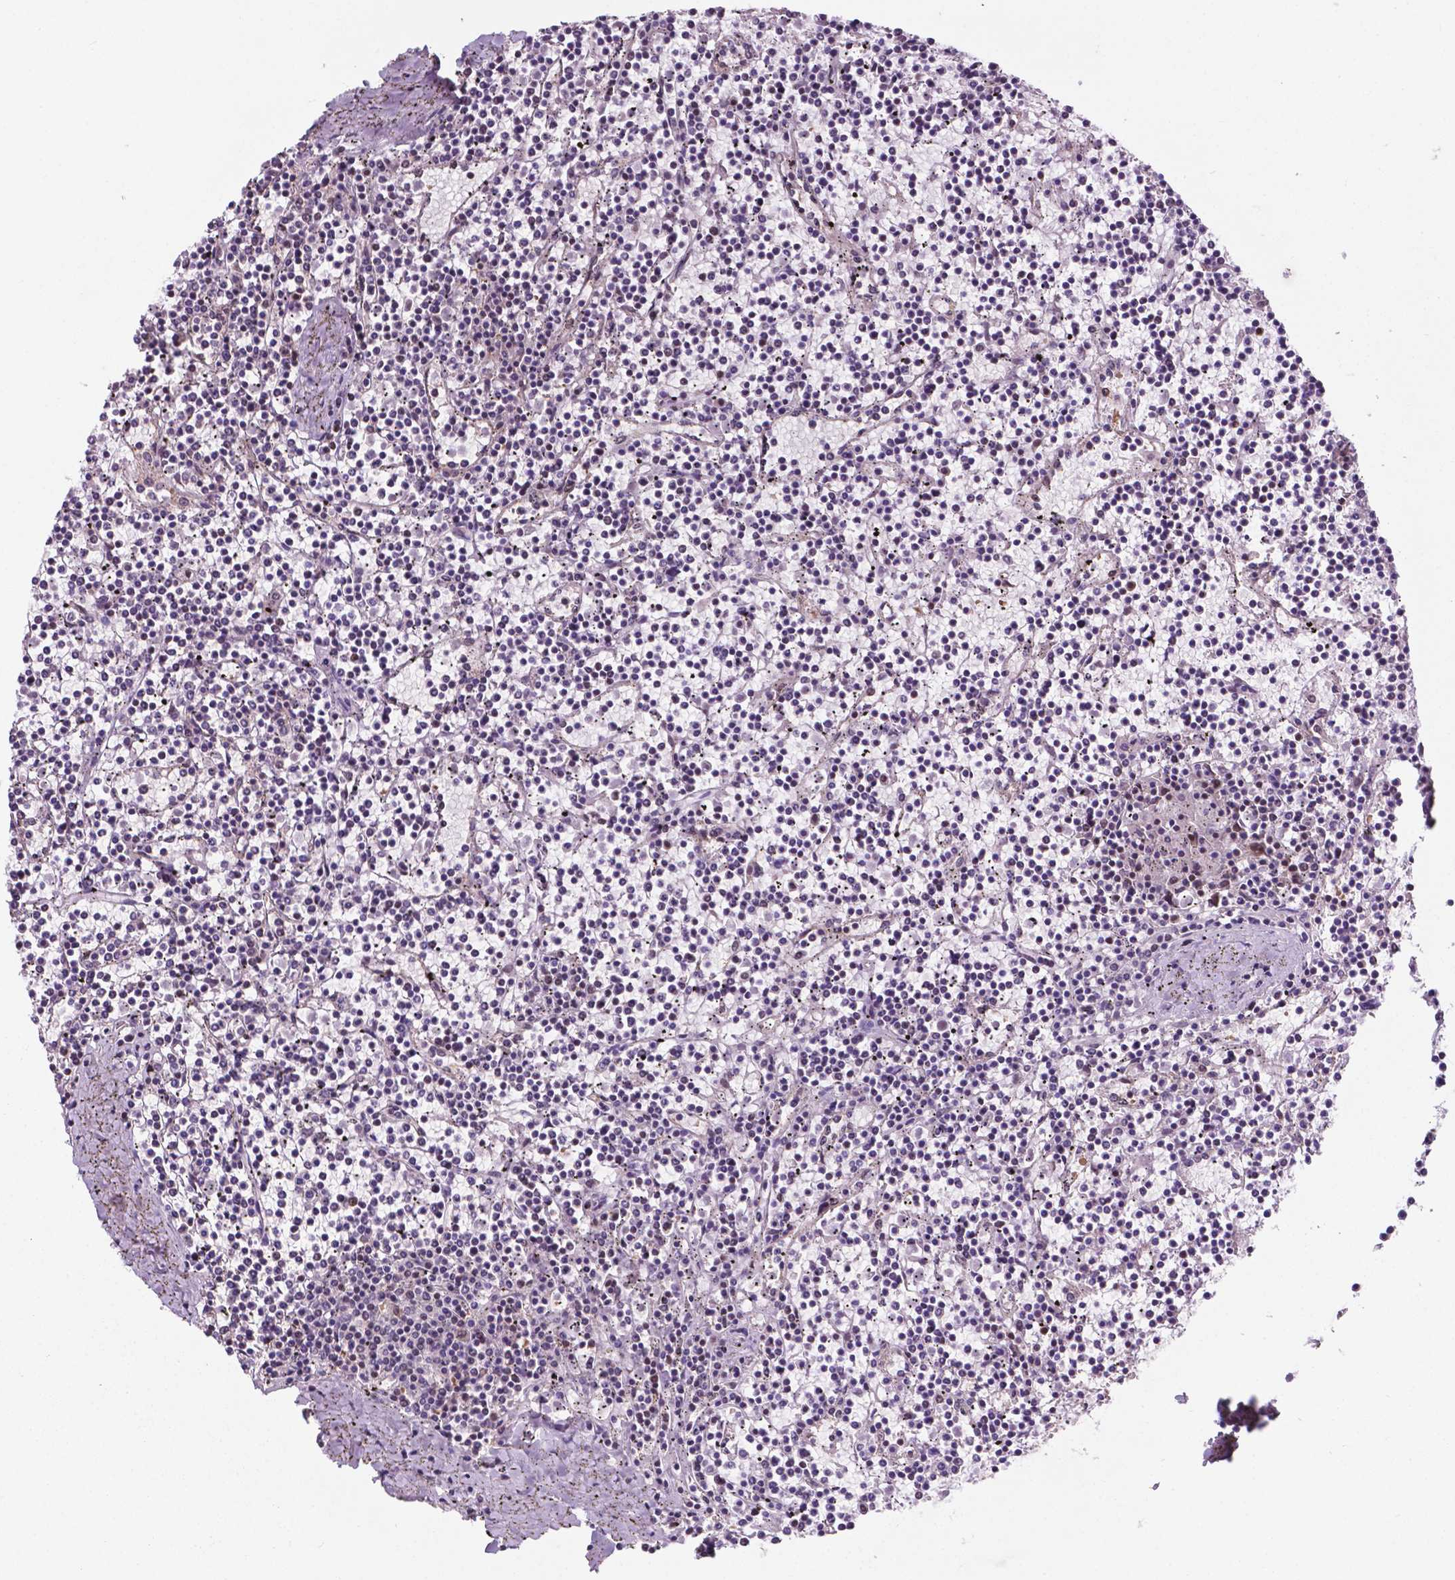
{"staining": {"intensity": "negative", "quantity": "none", "location": "none"}, "tissue": "lymphoma", "cell_type": "Tumor cells", "image_type": "cancer", "snomed": [{"axis": "morphology", "description": "Malignant lymphoma, non-Hodgkin's type, Low grade"}, {"axis": "topography", "description": "Spleen"}], "caption": "Tumor cells show no significant positivity in lymphoma.", "gene": "PER2", "patient": {"sex": "female", "age": 19}}